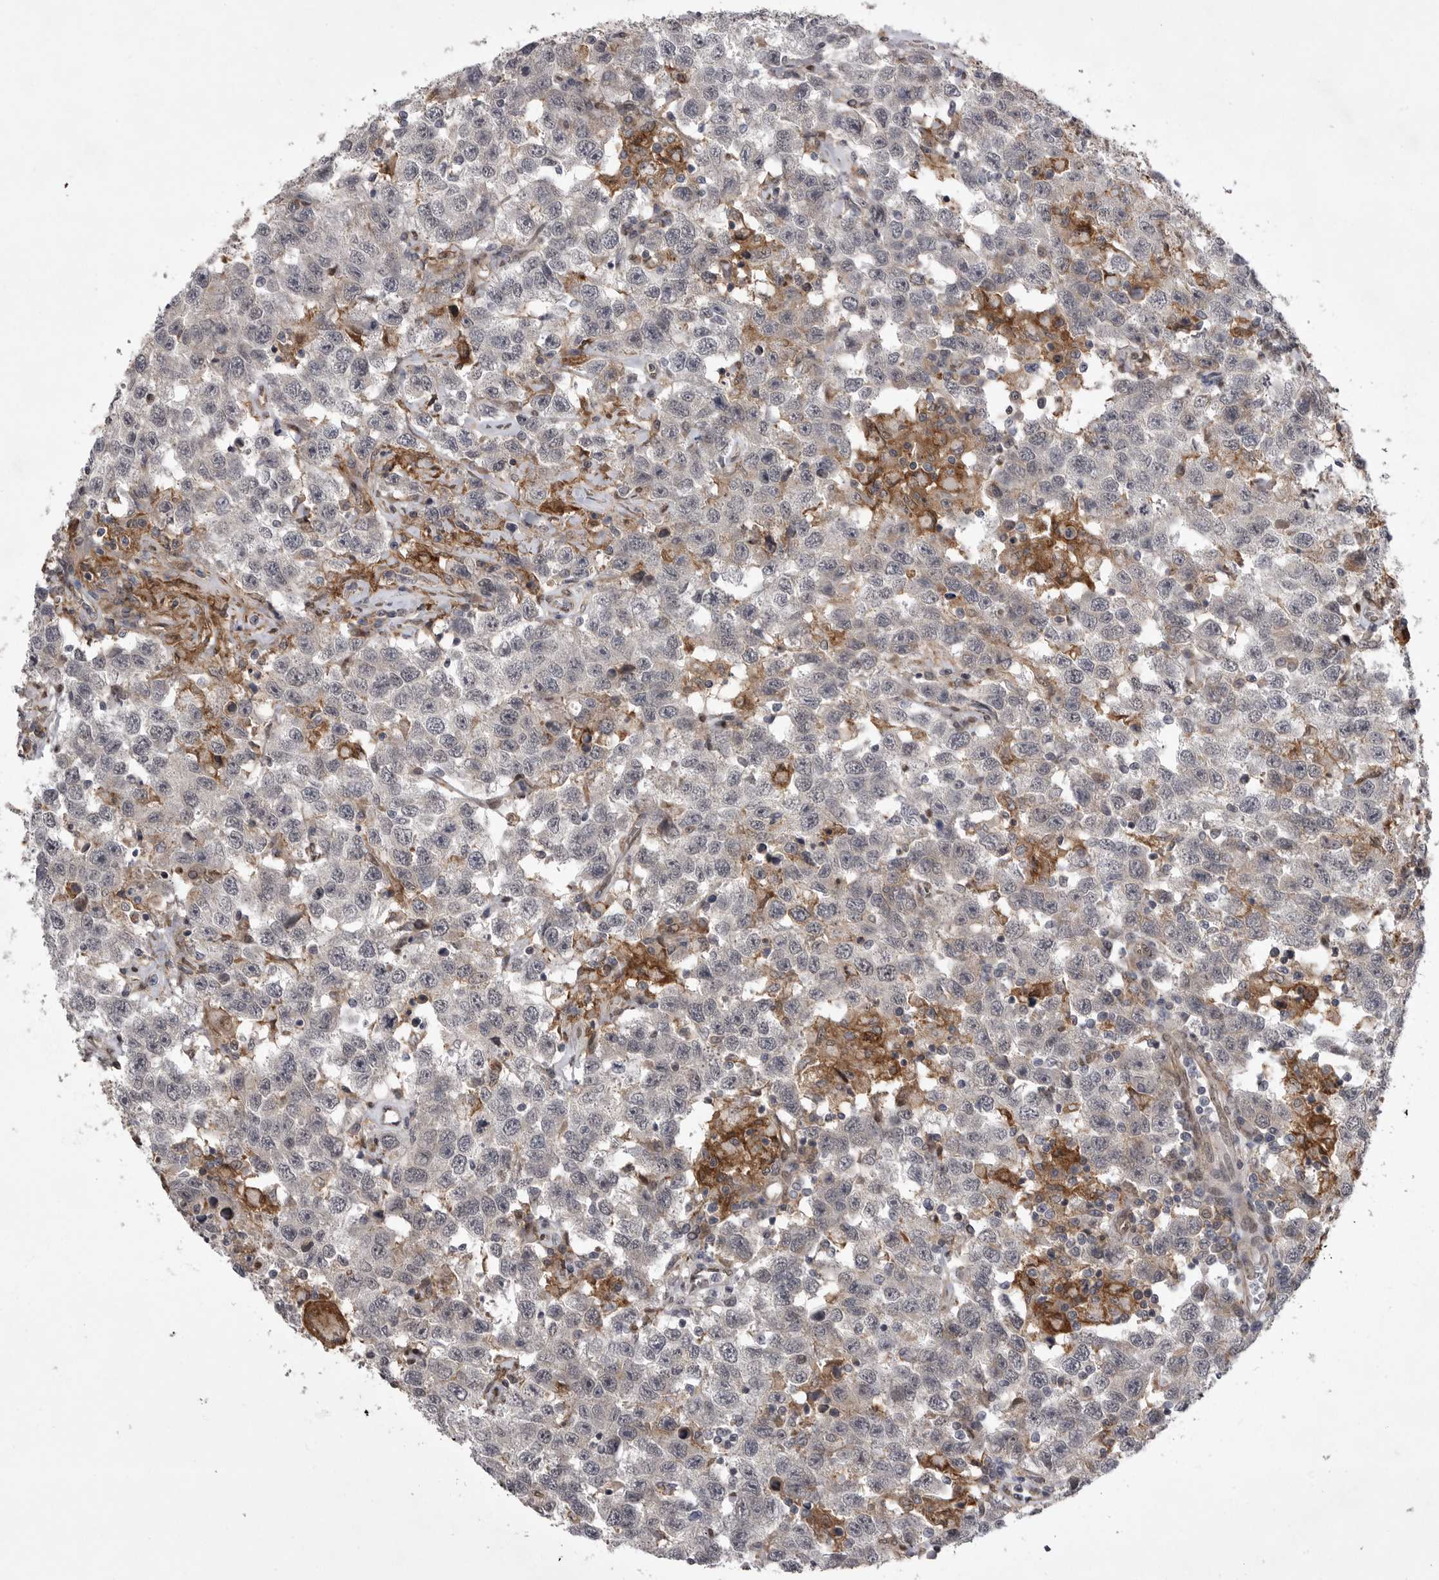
{"staining": {"intensity": "negative", "quantity": "none", "location": "none"}, "tissue": "testis cancer", "cell_type": "Tumor cells", "image_type": "cancer", "snomed": [{"axis": "morphology", "description": "Seminoma, NOS"}, {"axis": "topography", "description": "Testis"}], "caption": "Immunohistochemistry of seminoma (testis) demonstrates no positivity in tumor cells.", "gene": "ABL1", "patient": {"sex": "male", "age": 41}}